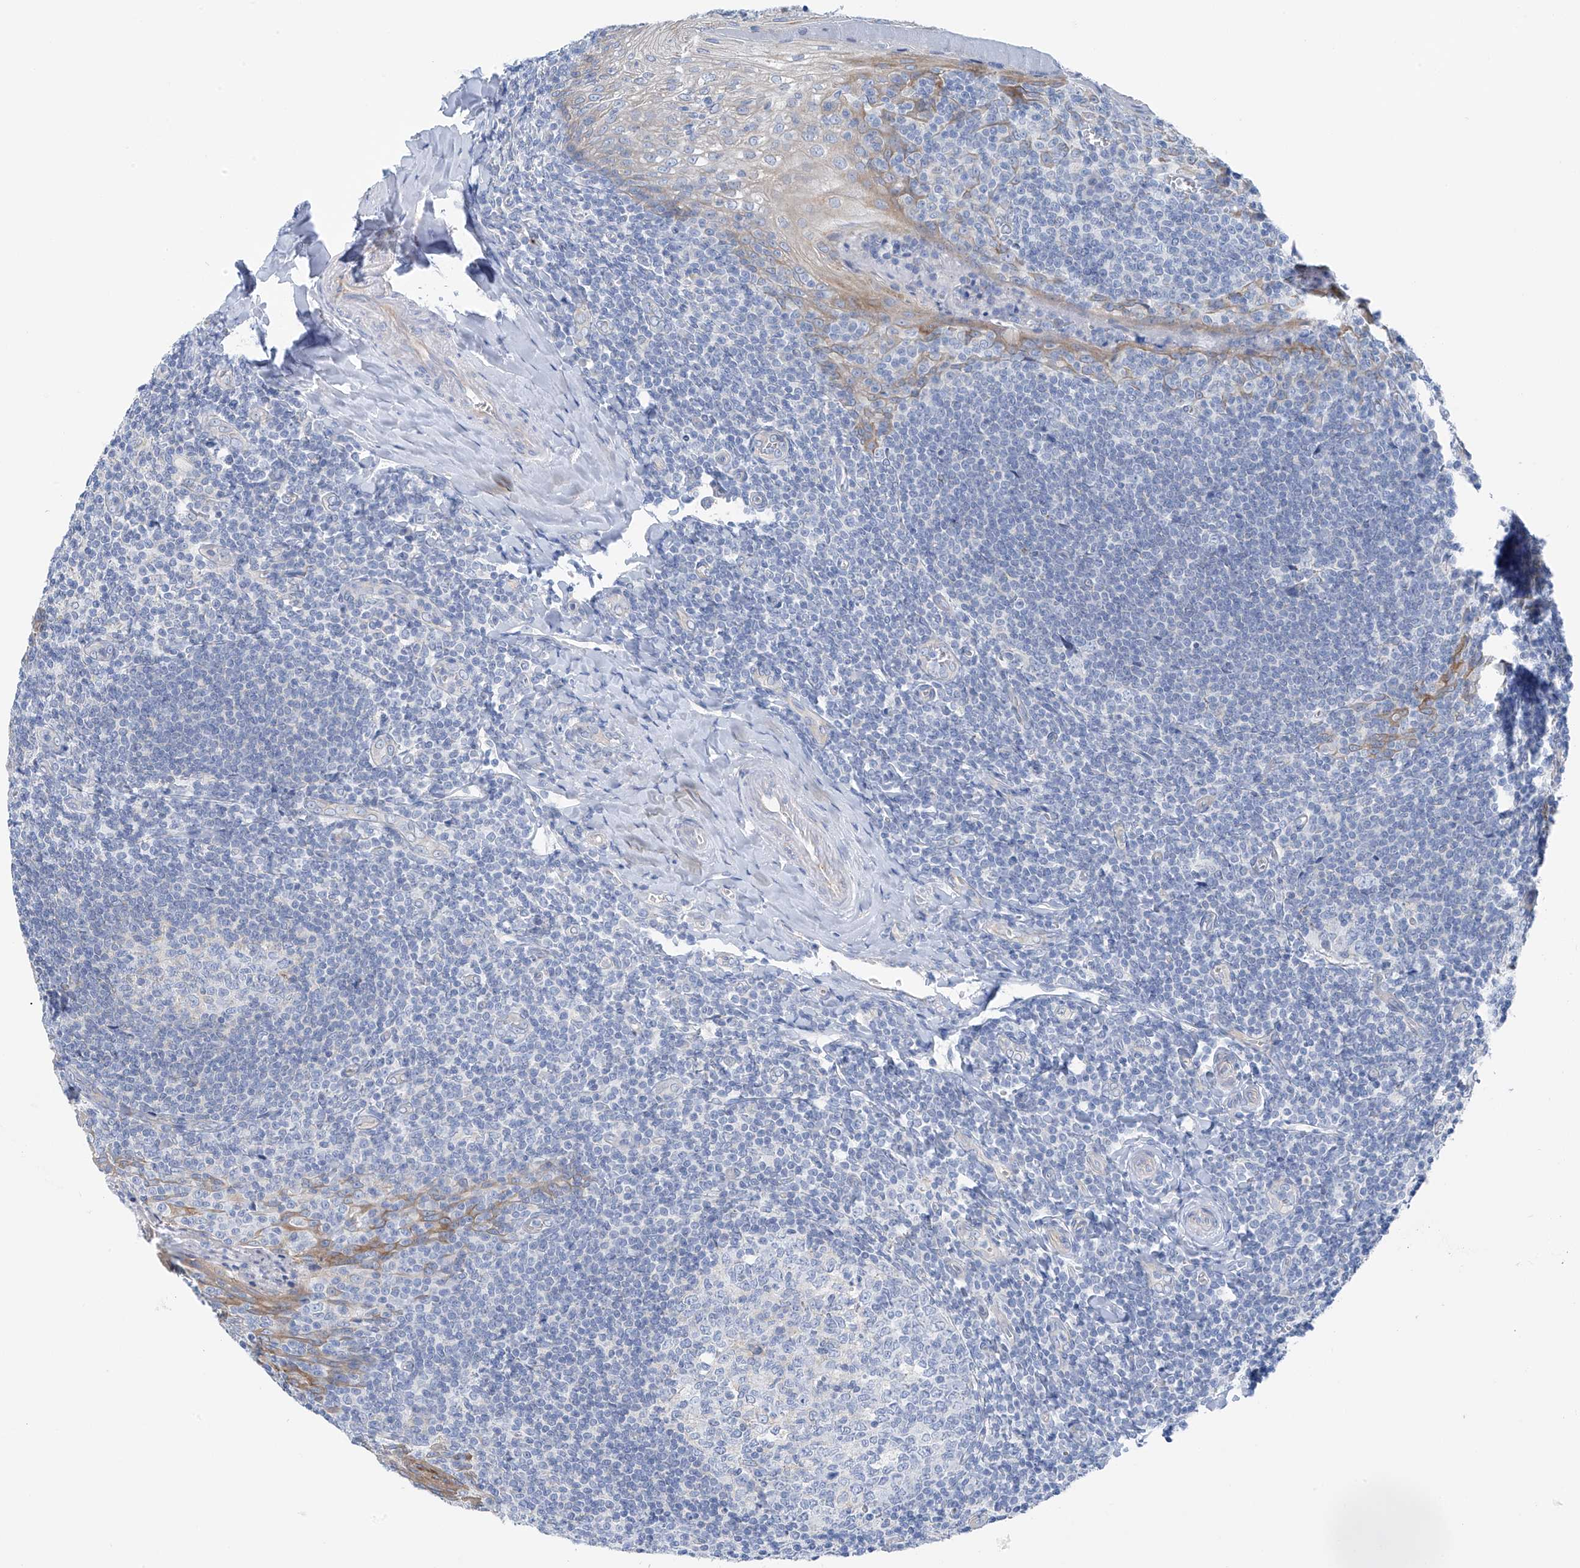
{"staining": {"intensity": "negative", "quantity": "none", "location": "none"}, "tissue": "tonsil", "cell_type": "Germinal center cells", "image_type": "normal", "snomed": [{"axis": "morphology", "description": "Normal tissue, NOS"}, {"axis": "topography", "description": "Tonsil"}], "caption": "This micrograph is of benign tonsil stained with immunohistochemistry to label a protein in brown with the nuclei are counter-stained blue. There is no positivity in germinal center cells. (DAB (3,3'-diaminobenzidine) immunohistochemistry with hematoxylin counter stain).", "gene": "RCN2", "patient": {"sex": "male", "age": 27}}